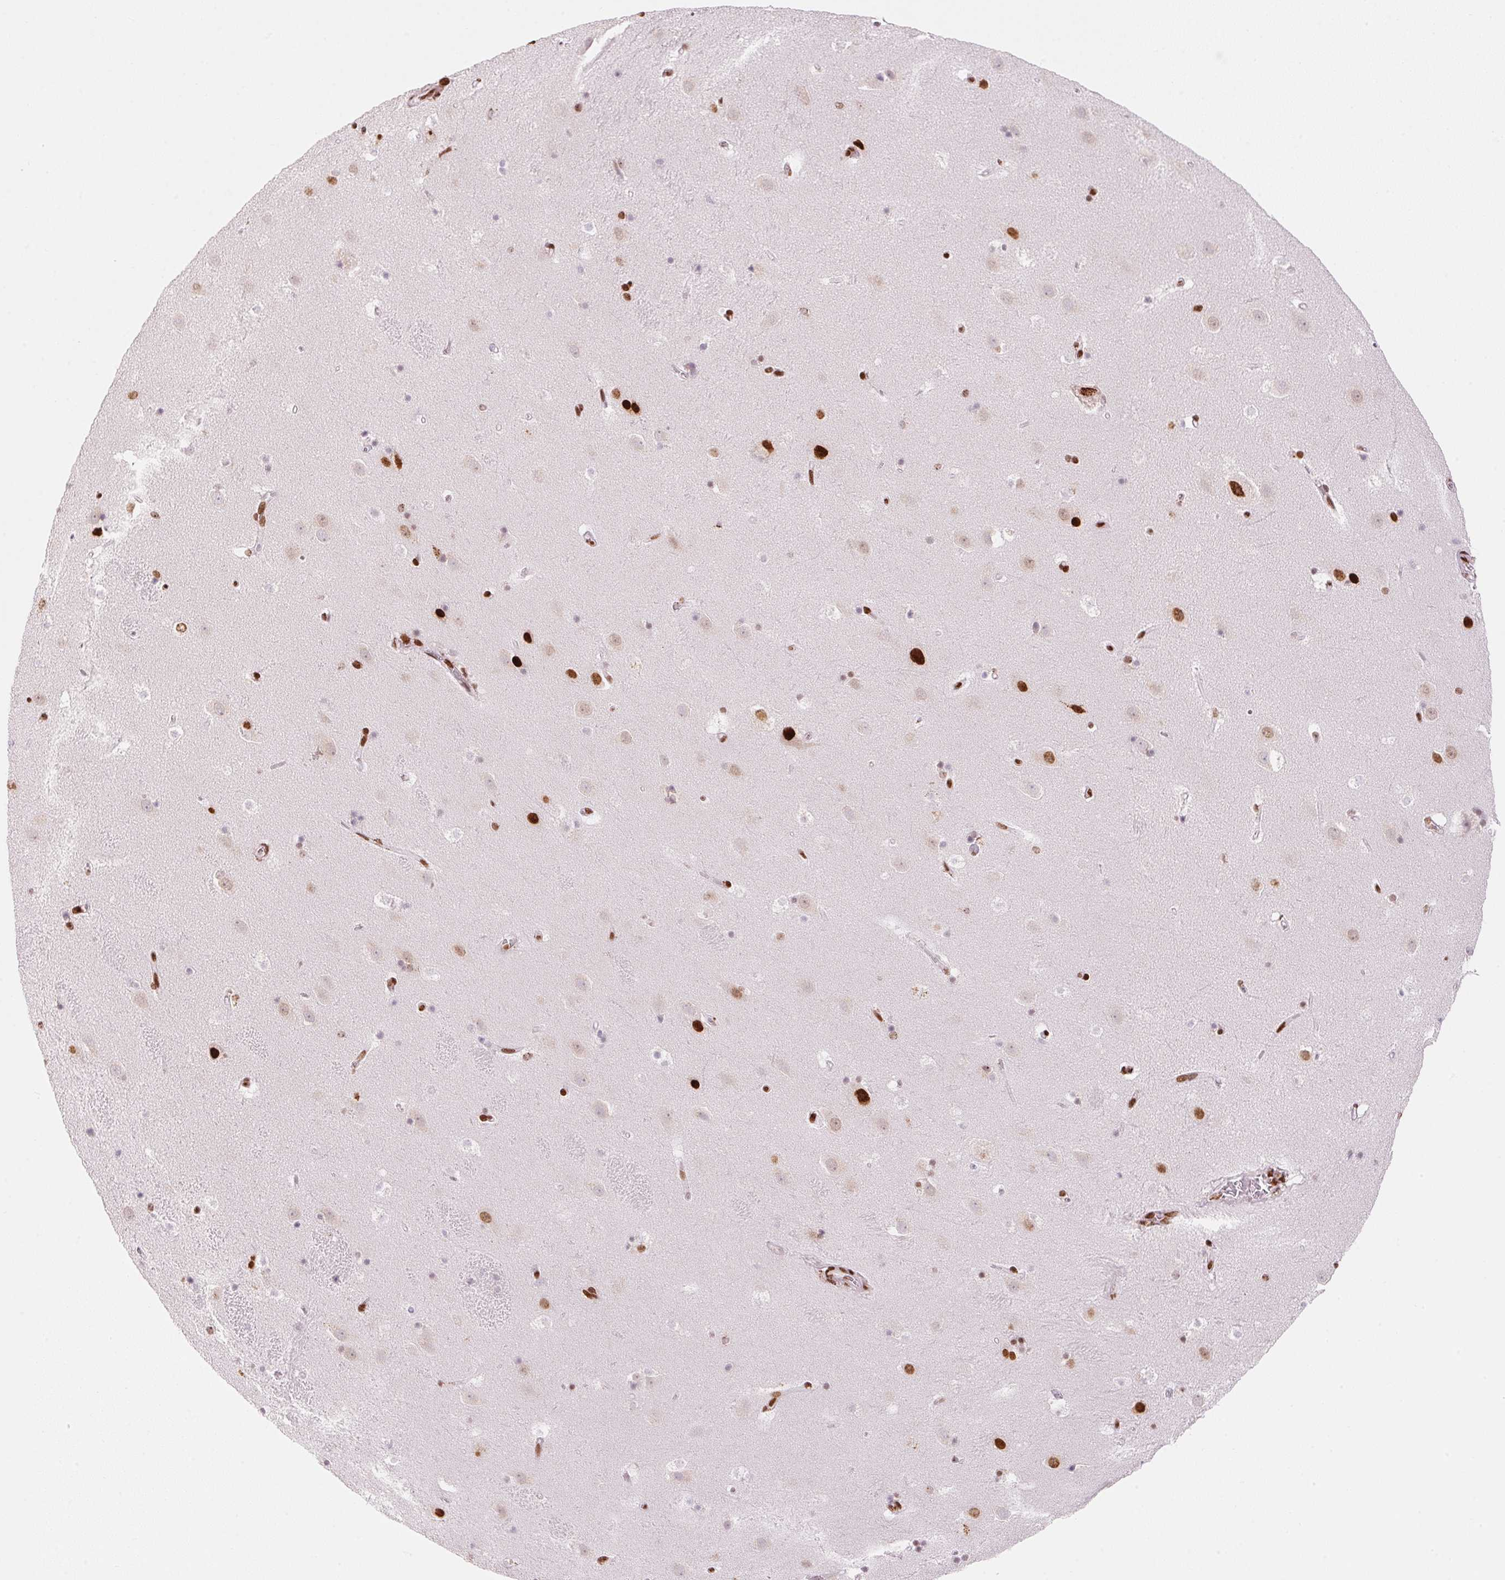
{"staining": {"intensity": "strong", "quantity": "25%-75%", "location": "nuclear"}, "tissue": "caudate", "cell_type": "Glial cells", "image_type": "normal", "snomed": [{"axis": "morphology", "description": "Normal tissue, NOS"}, {"axis": "topography", "description": "Lateral ventricle wall"}], "caption": "IHC image of normal caudate stained for a protein (brown), which reveals high levels of strong nuclear staining in approximately 25%-75% of glial cells.", "gene": "NXF1", "patient": {"sex": "male", "age": 37}}